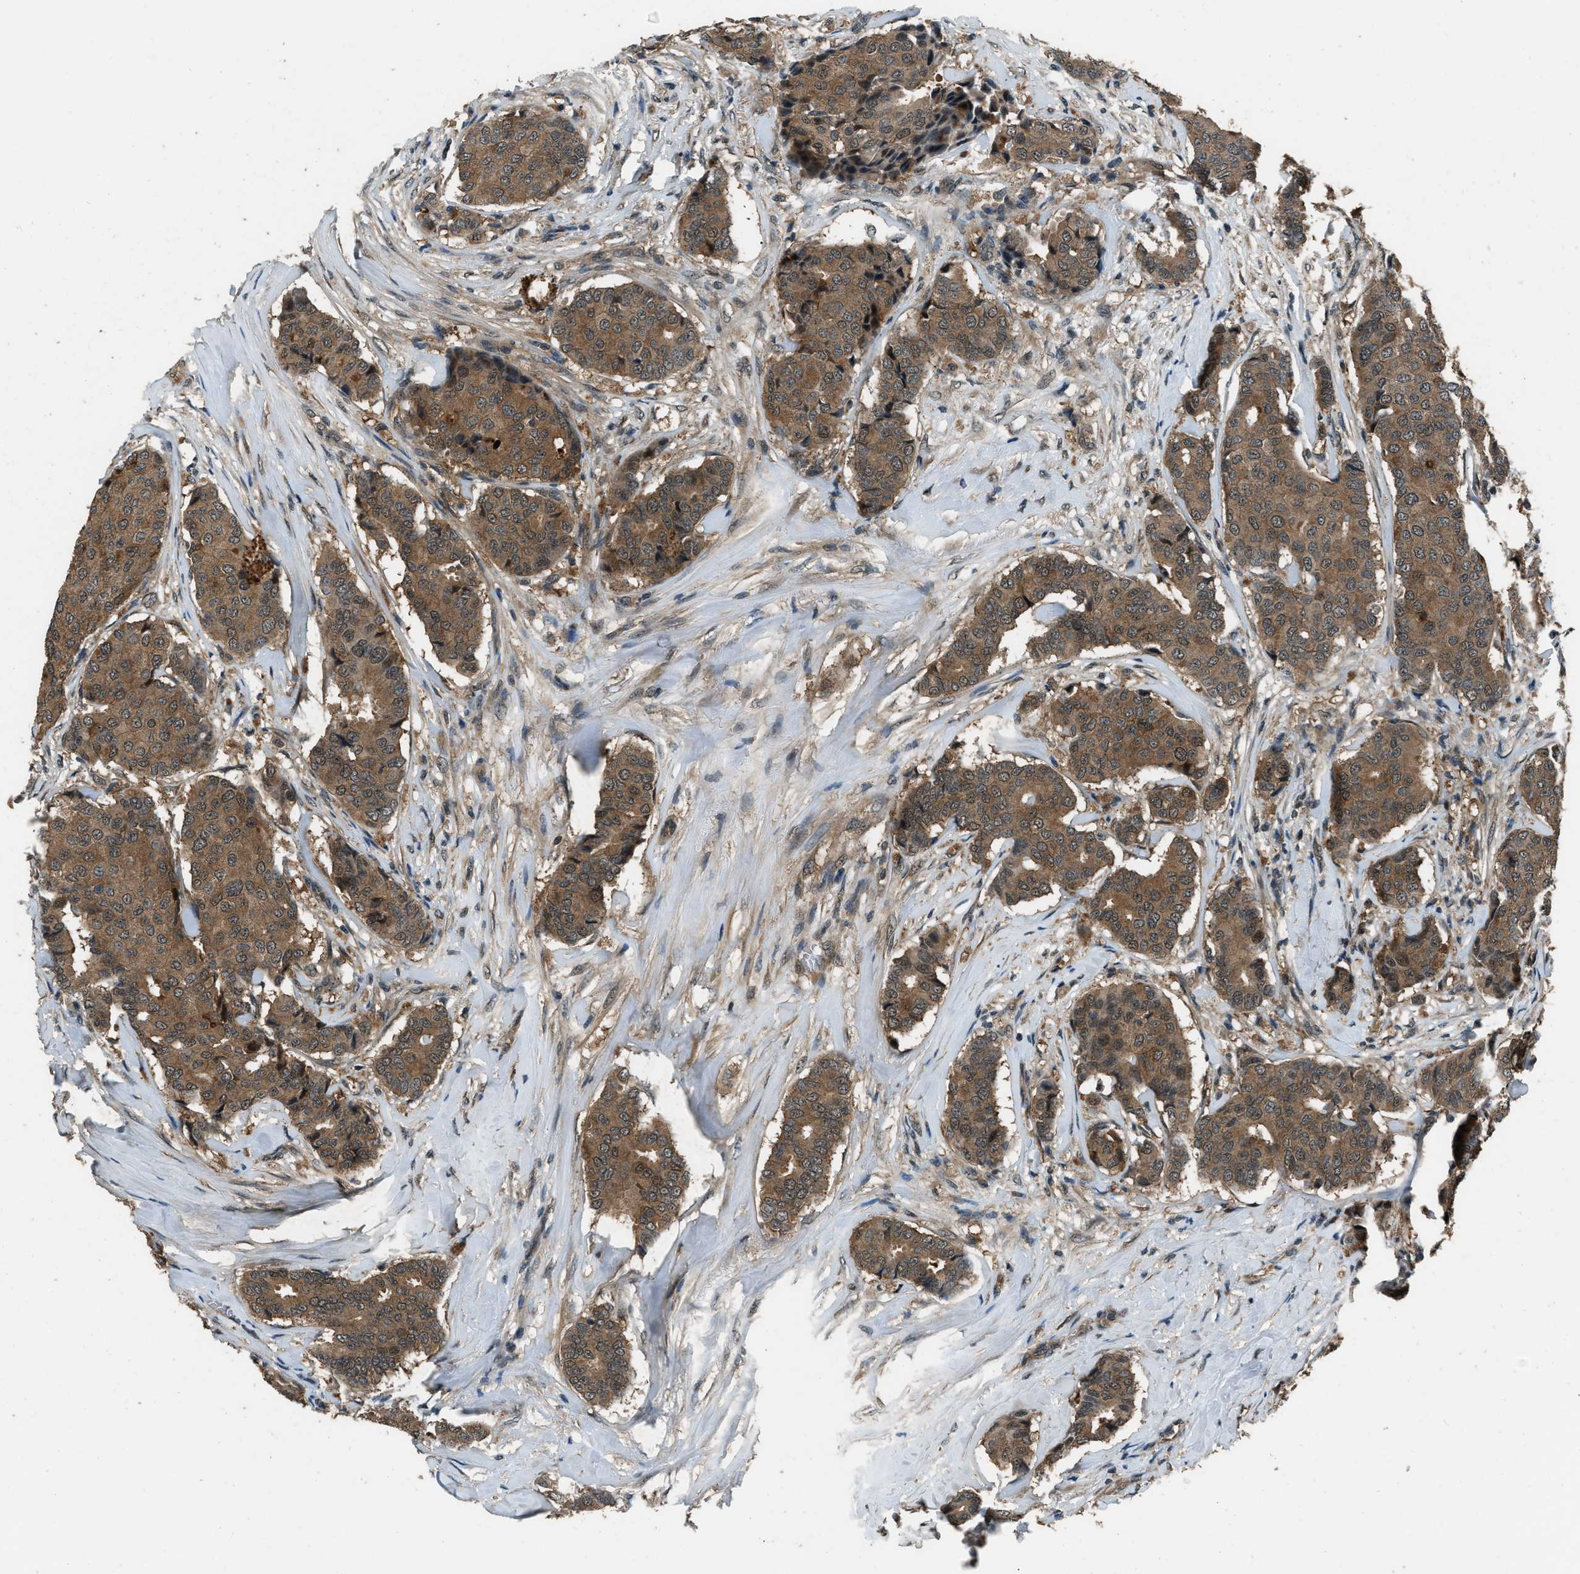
{"staining": {"intensity": "moderate", "quantity": ">75%", "location": "cytoplasmic/membranous"}, "tissue": "breast cancer", "cell_type": "Tumor cells", "image_type": "cancer", "snomed": [{"axis": "morphology", "description": "Duct carcinoma"}, {"axis": "topography", "description": "Breast"}], "caption": "Infiltrating ductal carcinoma (breast) was stained to show a protein in brown. There is medium levels of moderate cytoplasmic/membranous staining in approximately >75% of tumor cells.", "gene": "NUDCD3", "patient": {"sex": "female", "age": 75}}